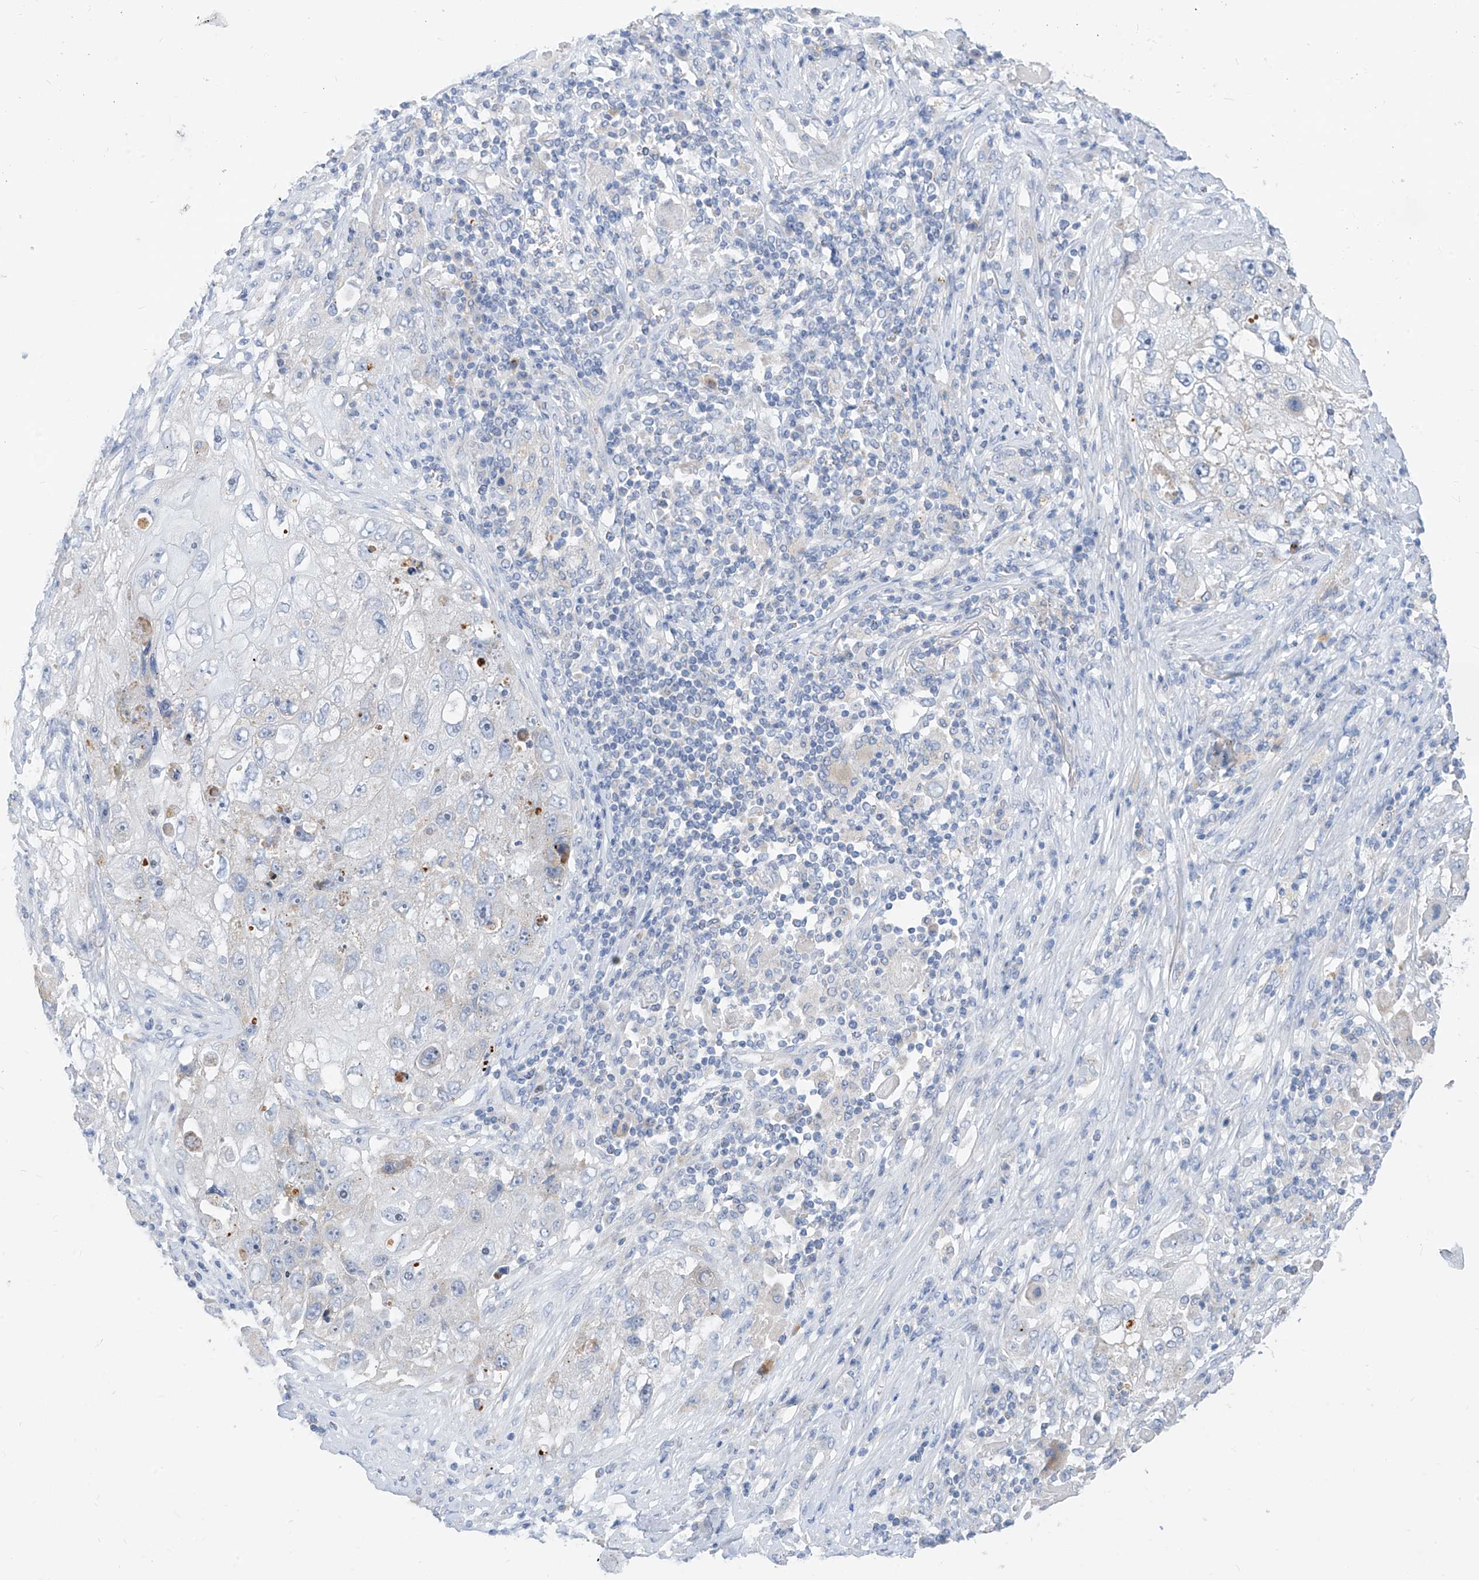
{"staining": {"intensity": "negative", "quantity": "none", "location": "none"}, "tissue": "lung cancer", "cell_type": "Tumor cells", "image_type": "cancer", "snomed": [{"axis": "morphology", "description": "Squamous cell carcinoma, NOS"}, {"axis": "topography", "description": "Lung"}], "caption": "Photomicrograph shows no protein expression in tumor cells of squamous cell carcinoma (lung) tissue.", "gene": "ZNF404", "patient": {"sex": "male", "age": 61}}